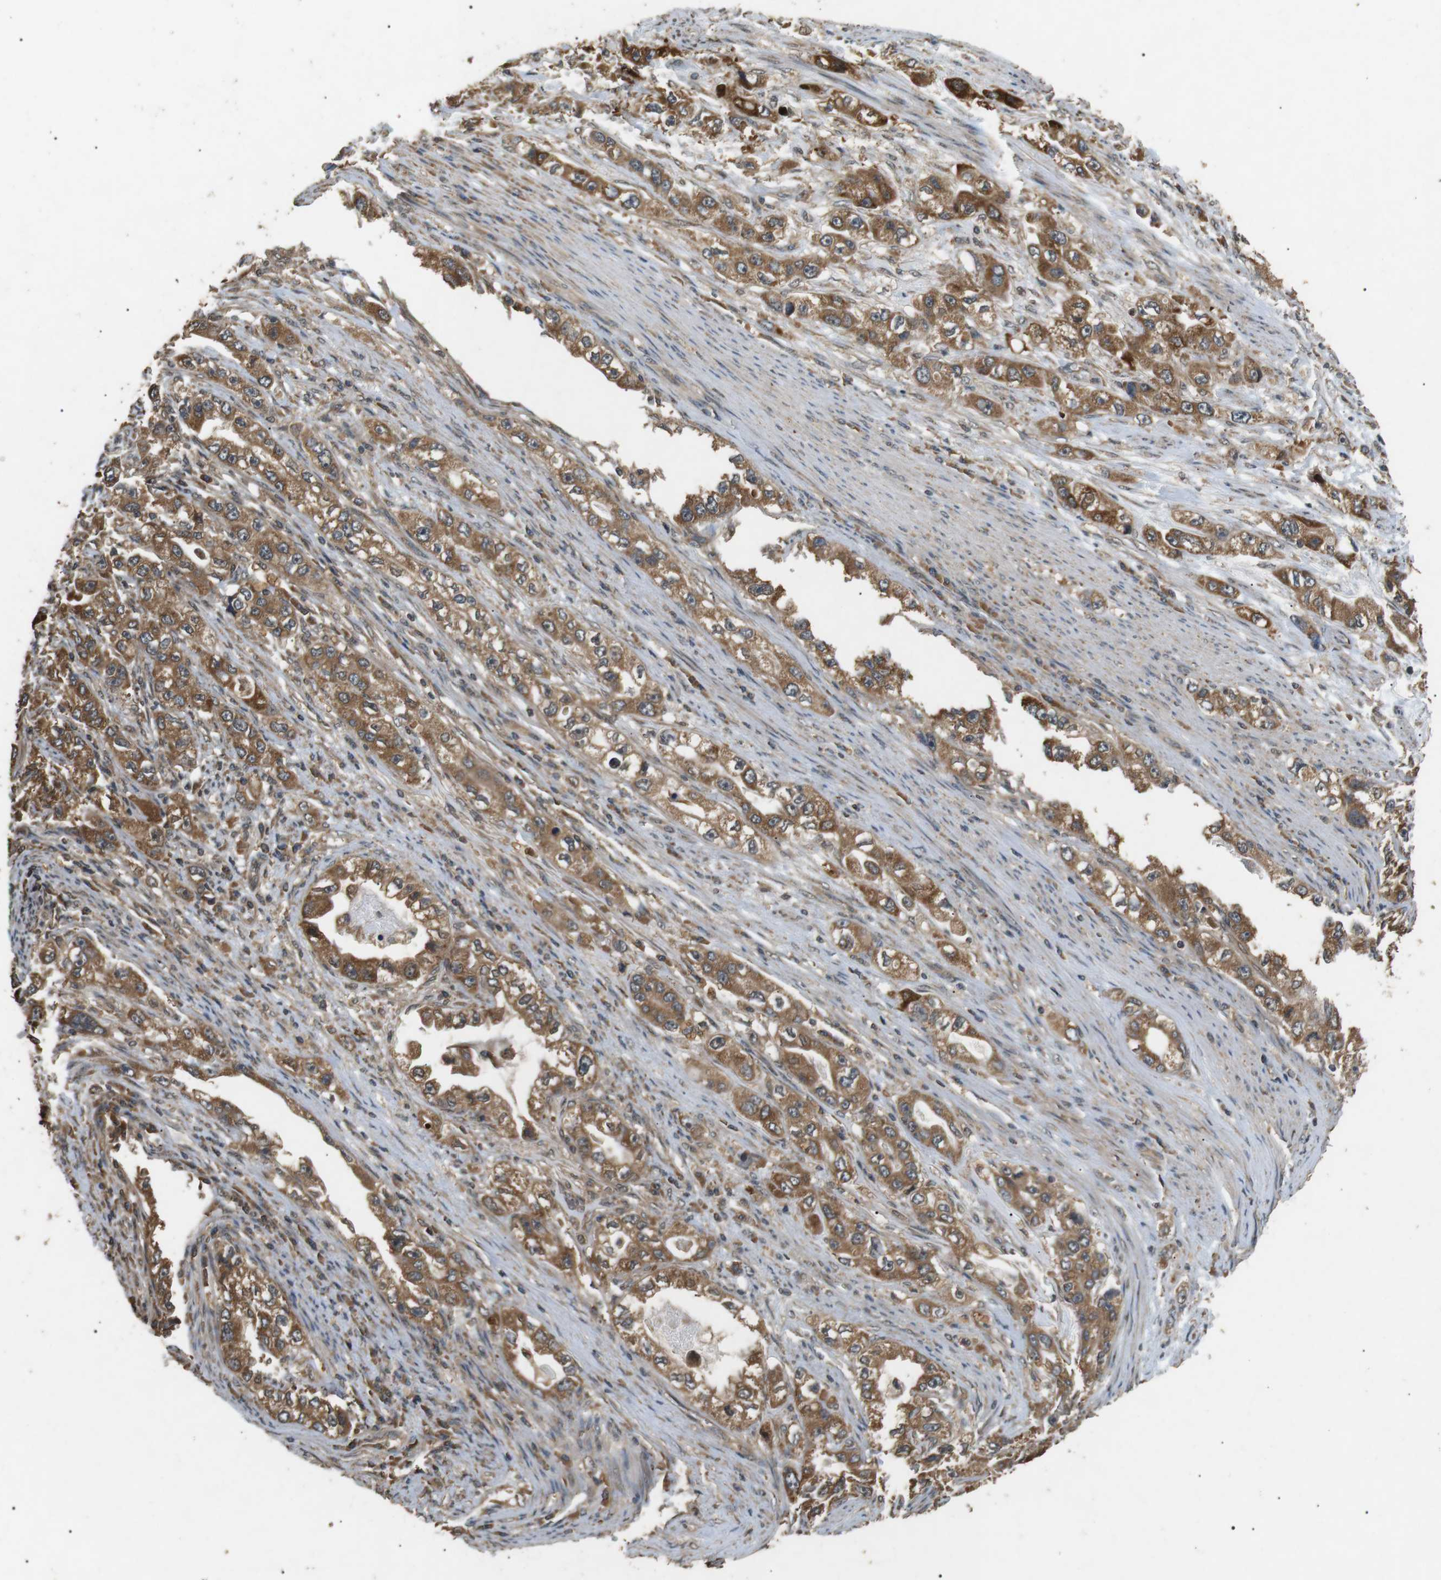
{"staining": {"intensity": "moderate", "quantity": ">75%", "location": "cytoplasmic/membranous"}, "tissue": "stomach cancer", "cell_type": "Tumor cells", "image_type": "cancer", "snomed": [{"axis": "morphology", "description": "Adenocarcinoma, NOS"}, {"axis": "topography", "description": "Stomach, lower"}], "caption": "The histopathology image demonstrates a brown stain indicating the presence of a protein in the cytoplasmic/membranous of tumor cells in adenocarcinoma (stomach). (Brightfield microscopy of DAB IHC at high magnification).", "gene": "TBC1D15", "patient": {"sex": "female", "age": 93}}